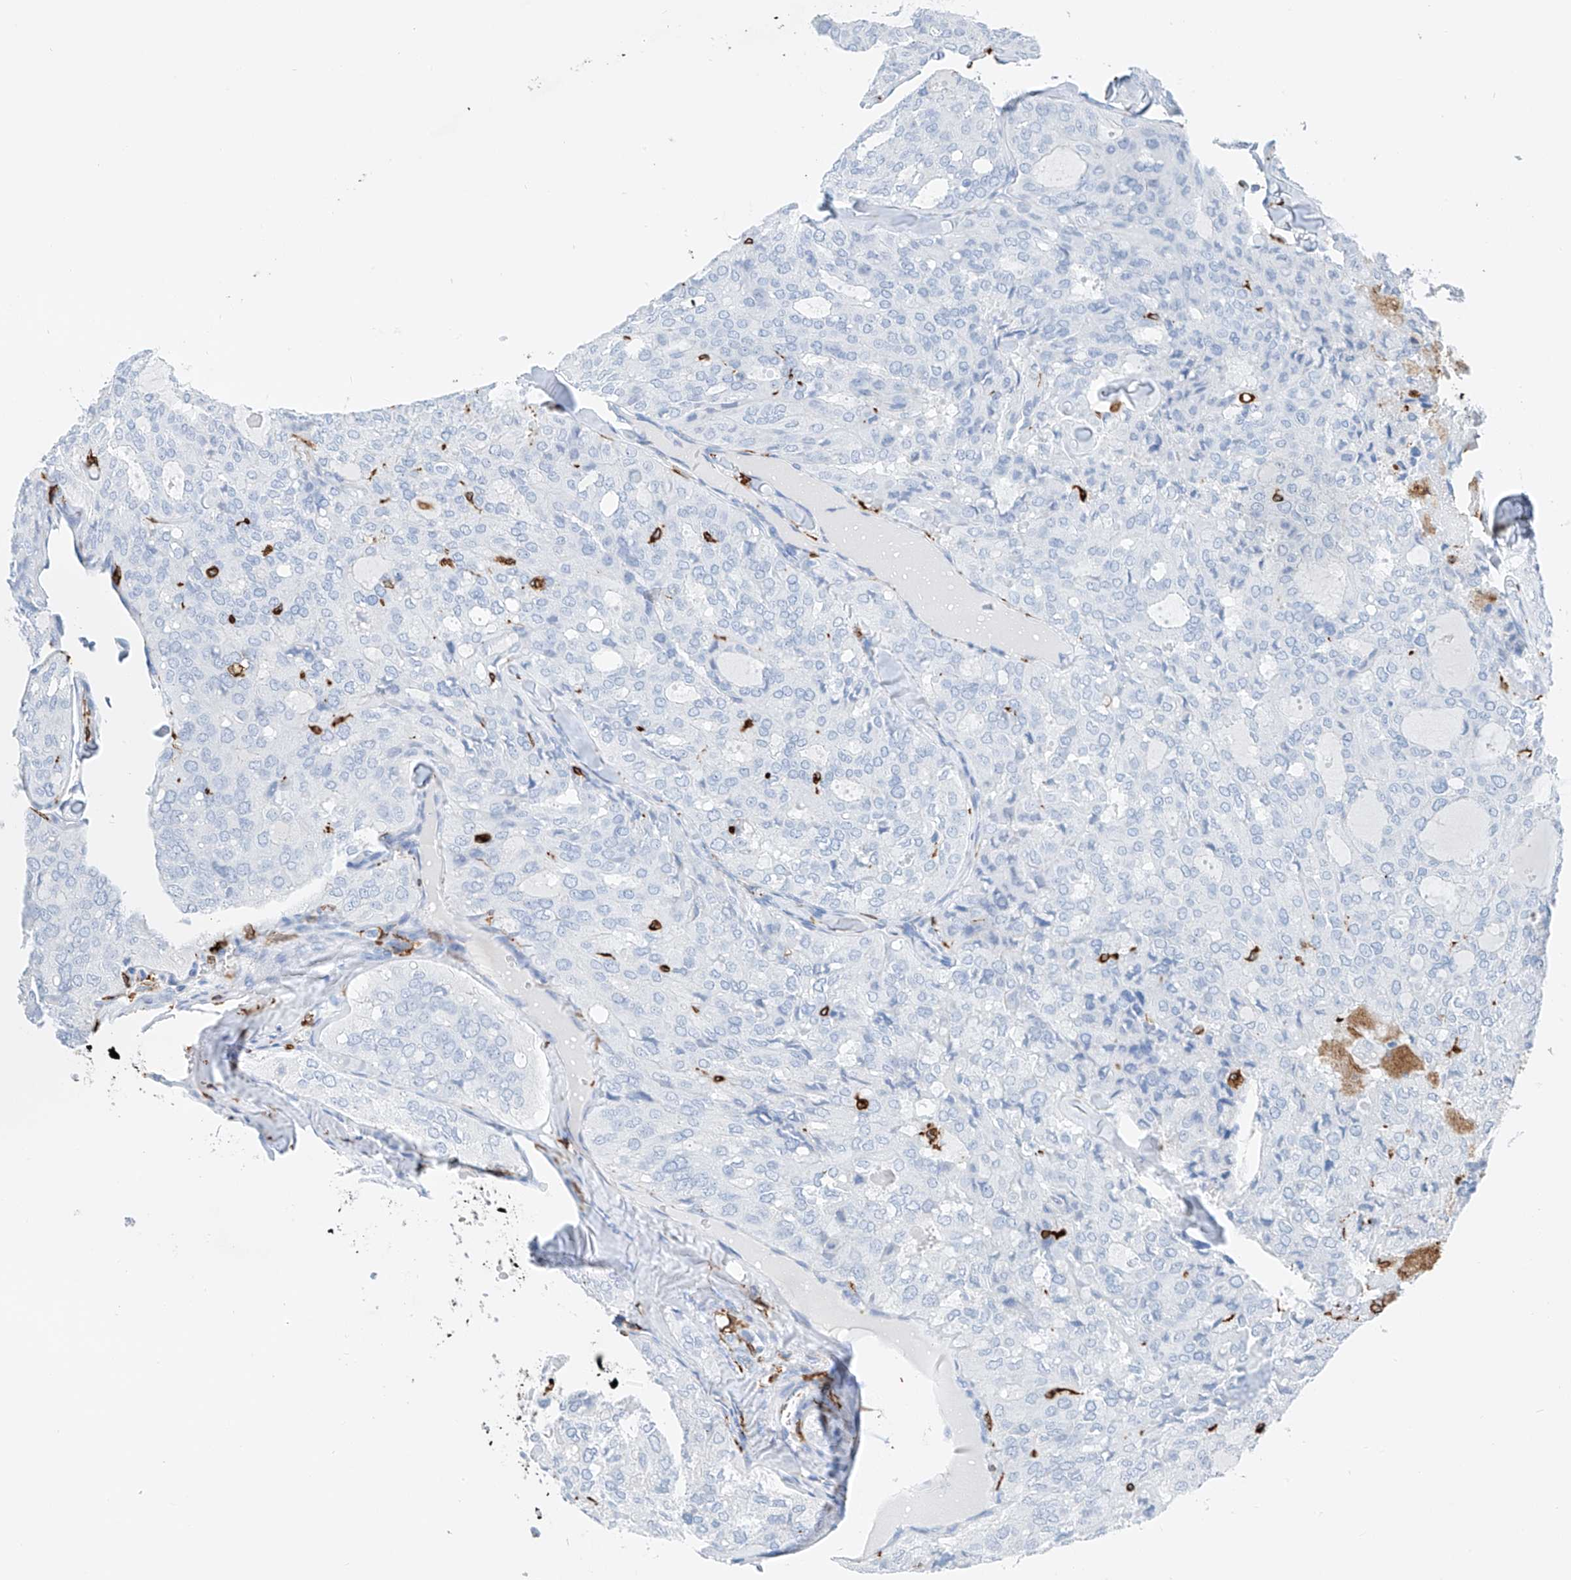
{"staining": {"intensity": "negative", "quantity": "none", "location": "none"}, "tissue": "thyroid cancer", "cell_type": "Tumor cells", "image_type": "cancer", "snomed": [{"axis": "morphology", "description": "Follicular adenoma carcinoma, NOS"}, {"axis": "topography", "description": "Thyroid gland"}], "caption": "DAB immunohistochemical staining of human thyroid cancer shows no significant positivity in tumor cells.", "gene": "TBXAS1", "patient": {"sex": "male", "age": 75}}